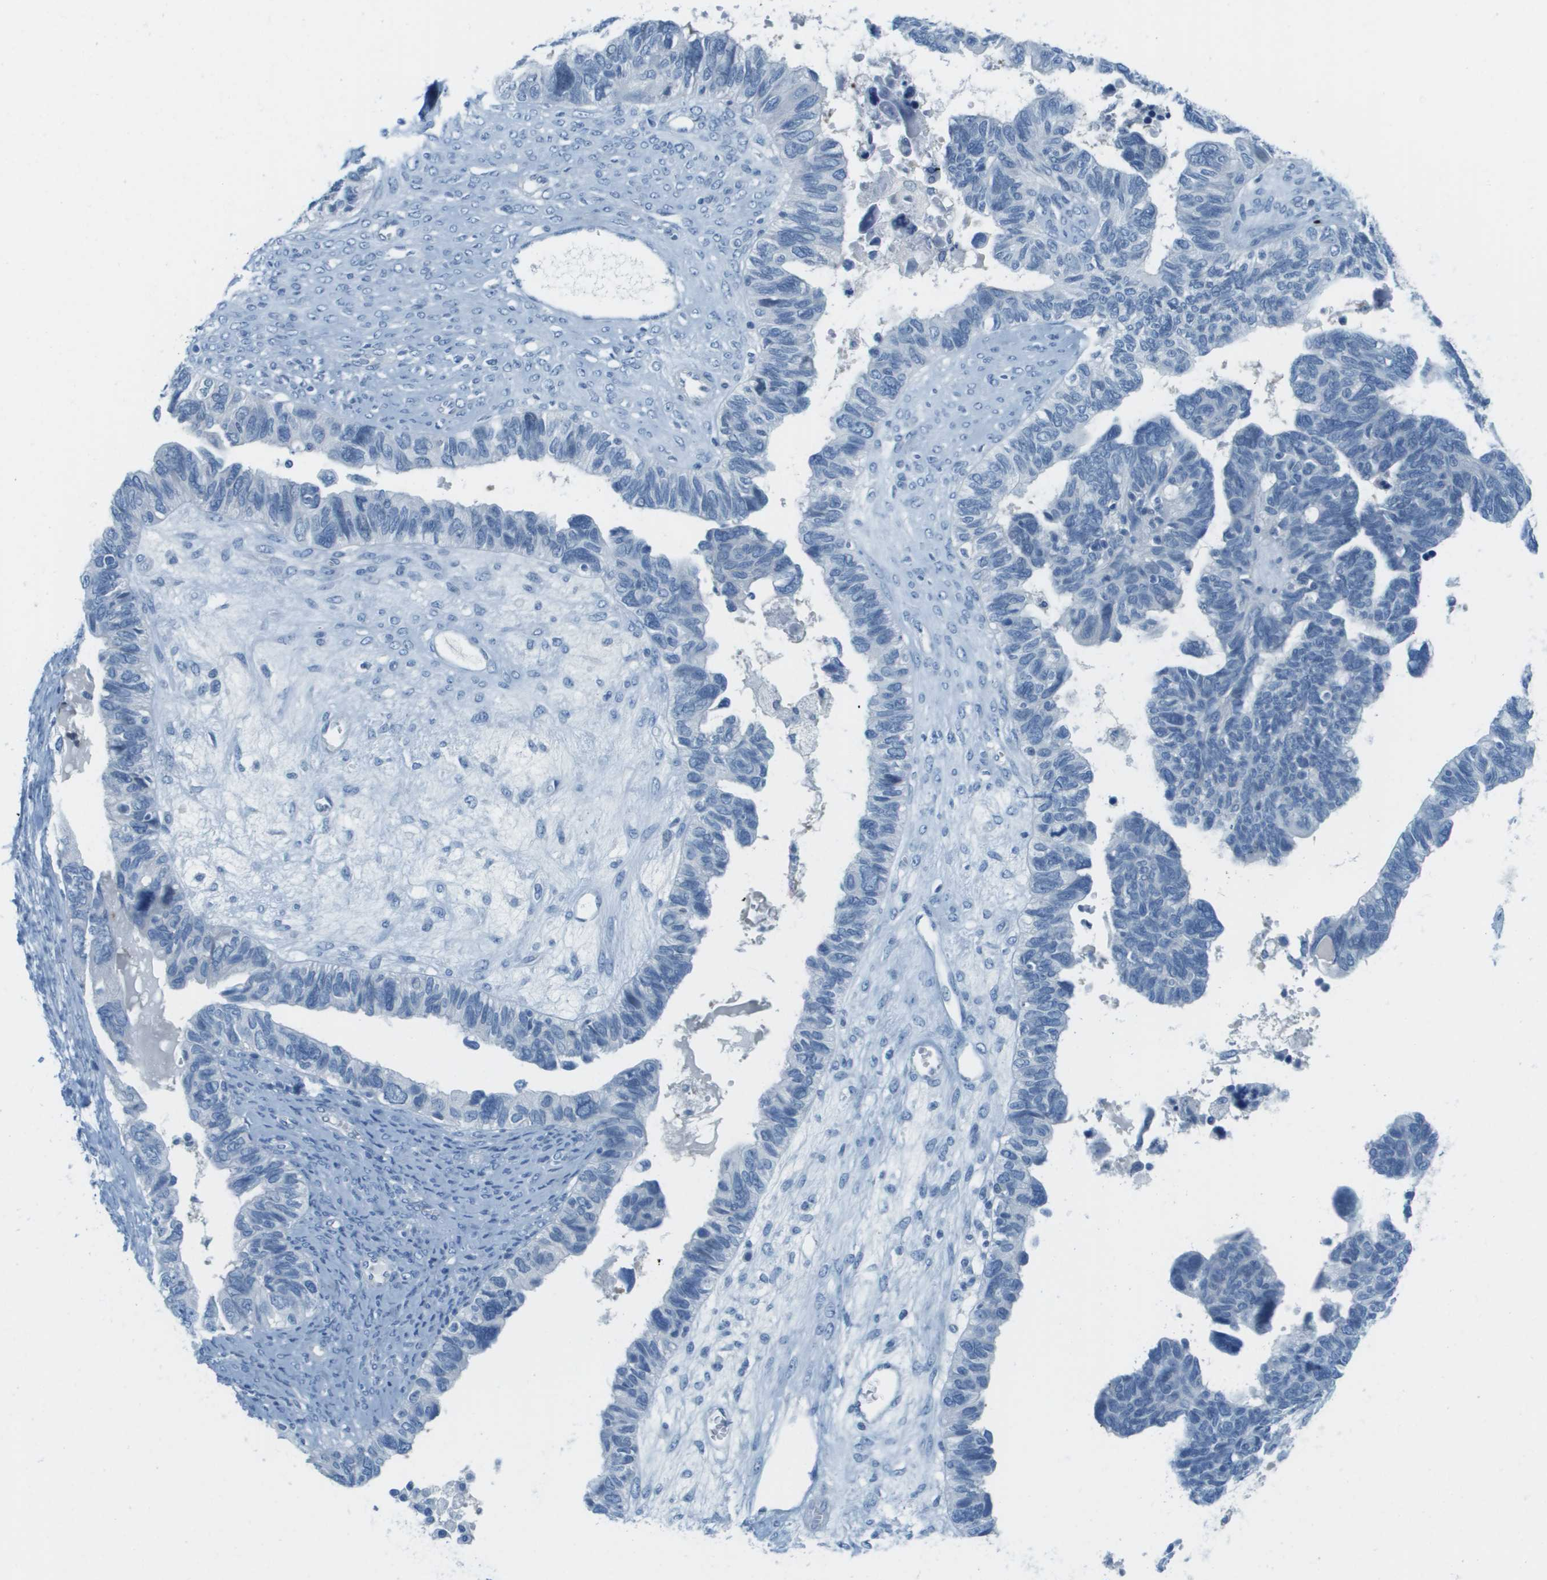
{"staining": {"intensity": "negative", "quantity": "none", "location": "none"}, "tissue": "ovarian cancer", "cell_type": "Tumor cells", "image_type": "cancer", "snomed": [{"axis": "morphology", "description": "Cystadenocarcinoma, serous, NOS"}, {"axis": "topography", "description": "Ovary"}], "caption": "DAB (3,3'-diaminobenzidine) immunohistochemical staining of human serous cystadenocarcinoma (ovarian) displays no significant positivity in tumor cells.", "gene": "CDHR2", "patient": {"sex": "female", "age": 79}}